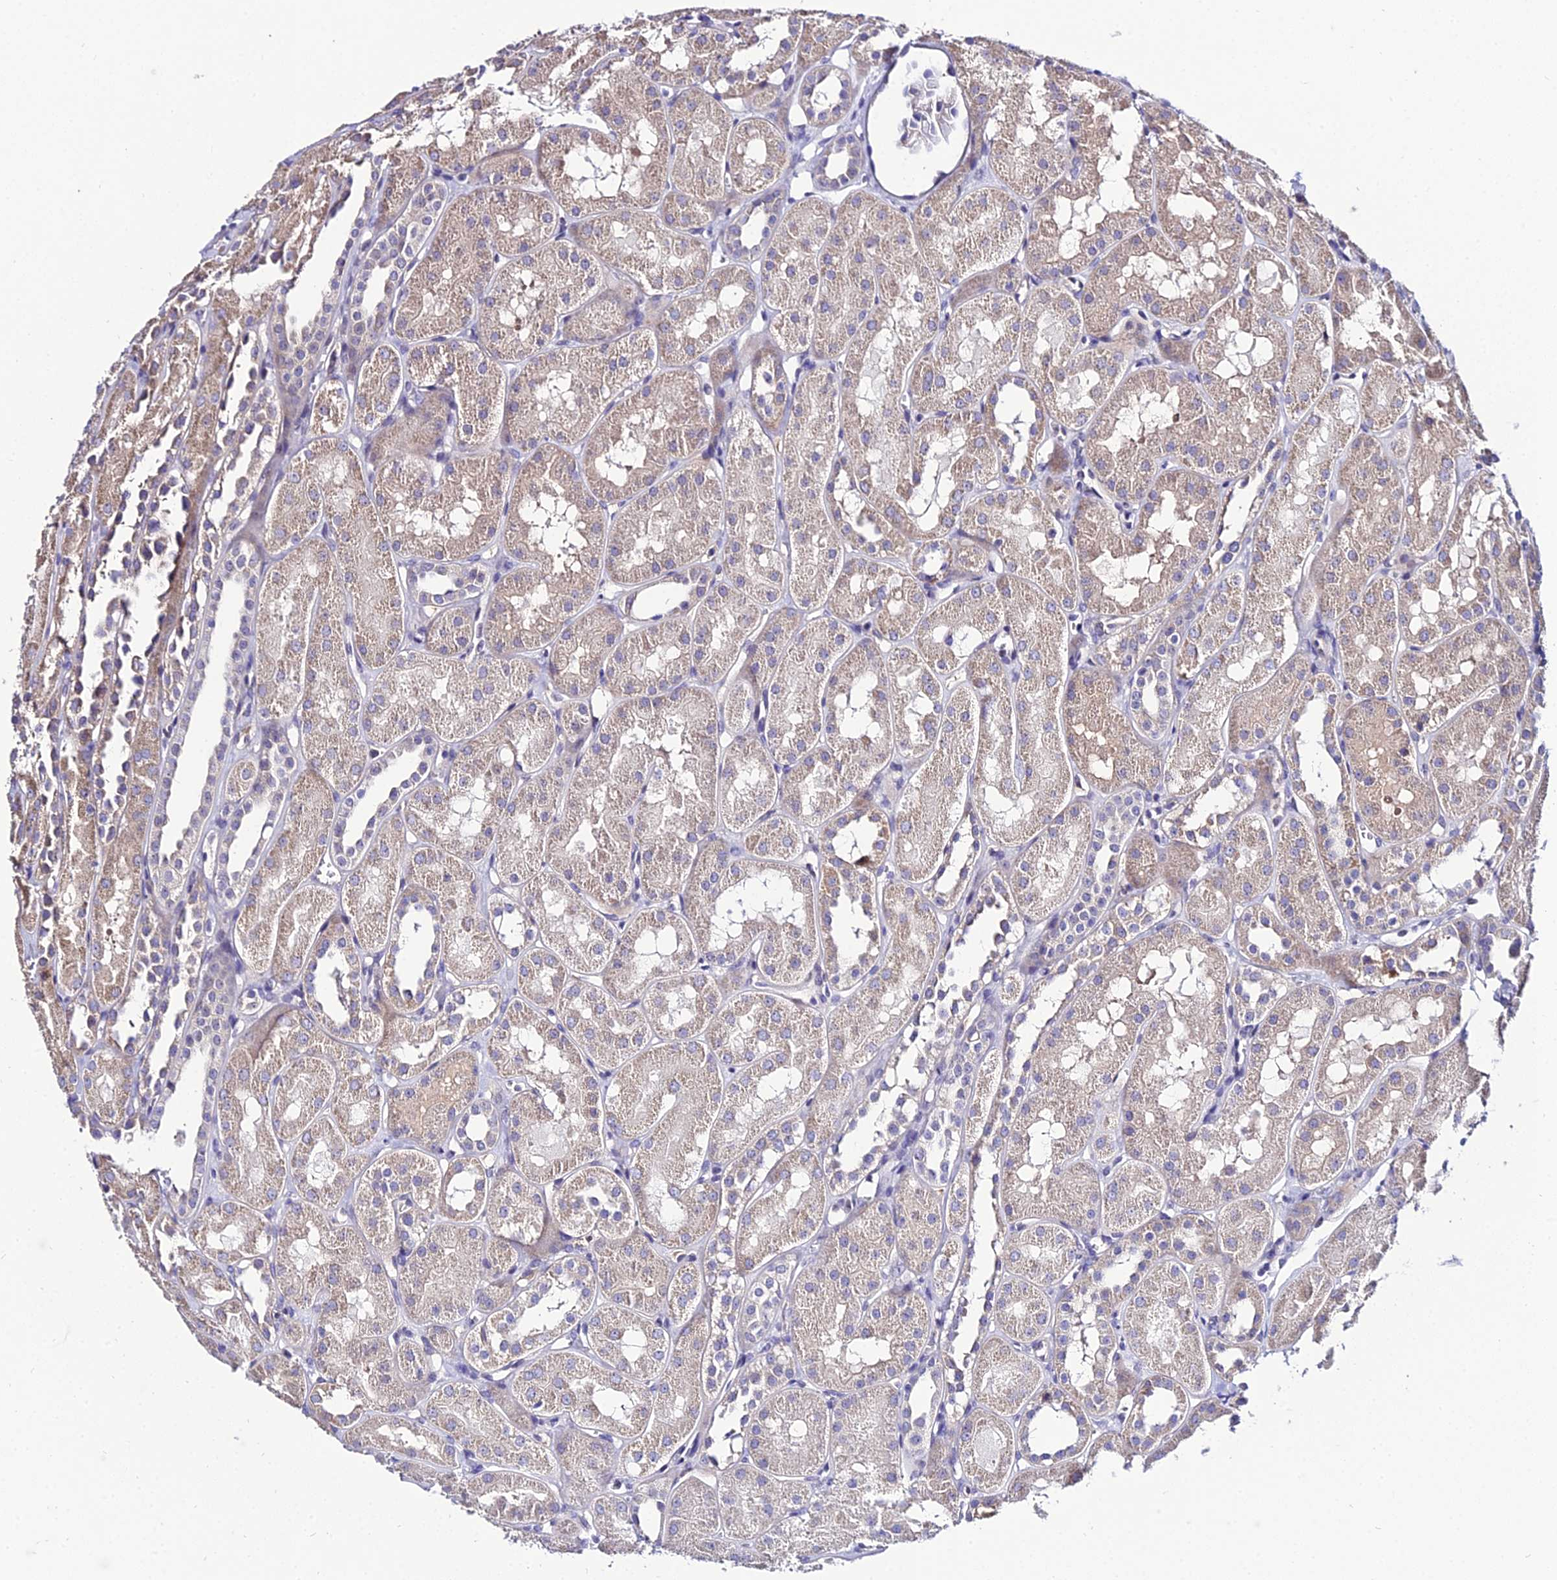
{"staining": {"intensity": "weak", "quantity": "<25%", "location": "cytoplasmic/membranous"}, "tissue": "kidney", "cell_type": "Cells in glomeruli", "image_type": "normal", "snomed": [{"axis": "morphology", "description": "Normal tissue, NOS"}, {"axis": "topography", "description": "Kidney"}, {"axis": "topography", "description": "Urinary bladder"}], "caption": "This micrograph is of unremarkable kidney stained with immunohistochemistry (IHC) to label a protein in brown with the nuclei are counter-stained blue. There is no staining in cells in glomeruli.", "gene": "SHQ1", "patient": {"sex": "male", "age": 16}}